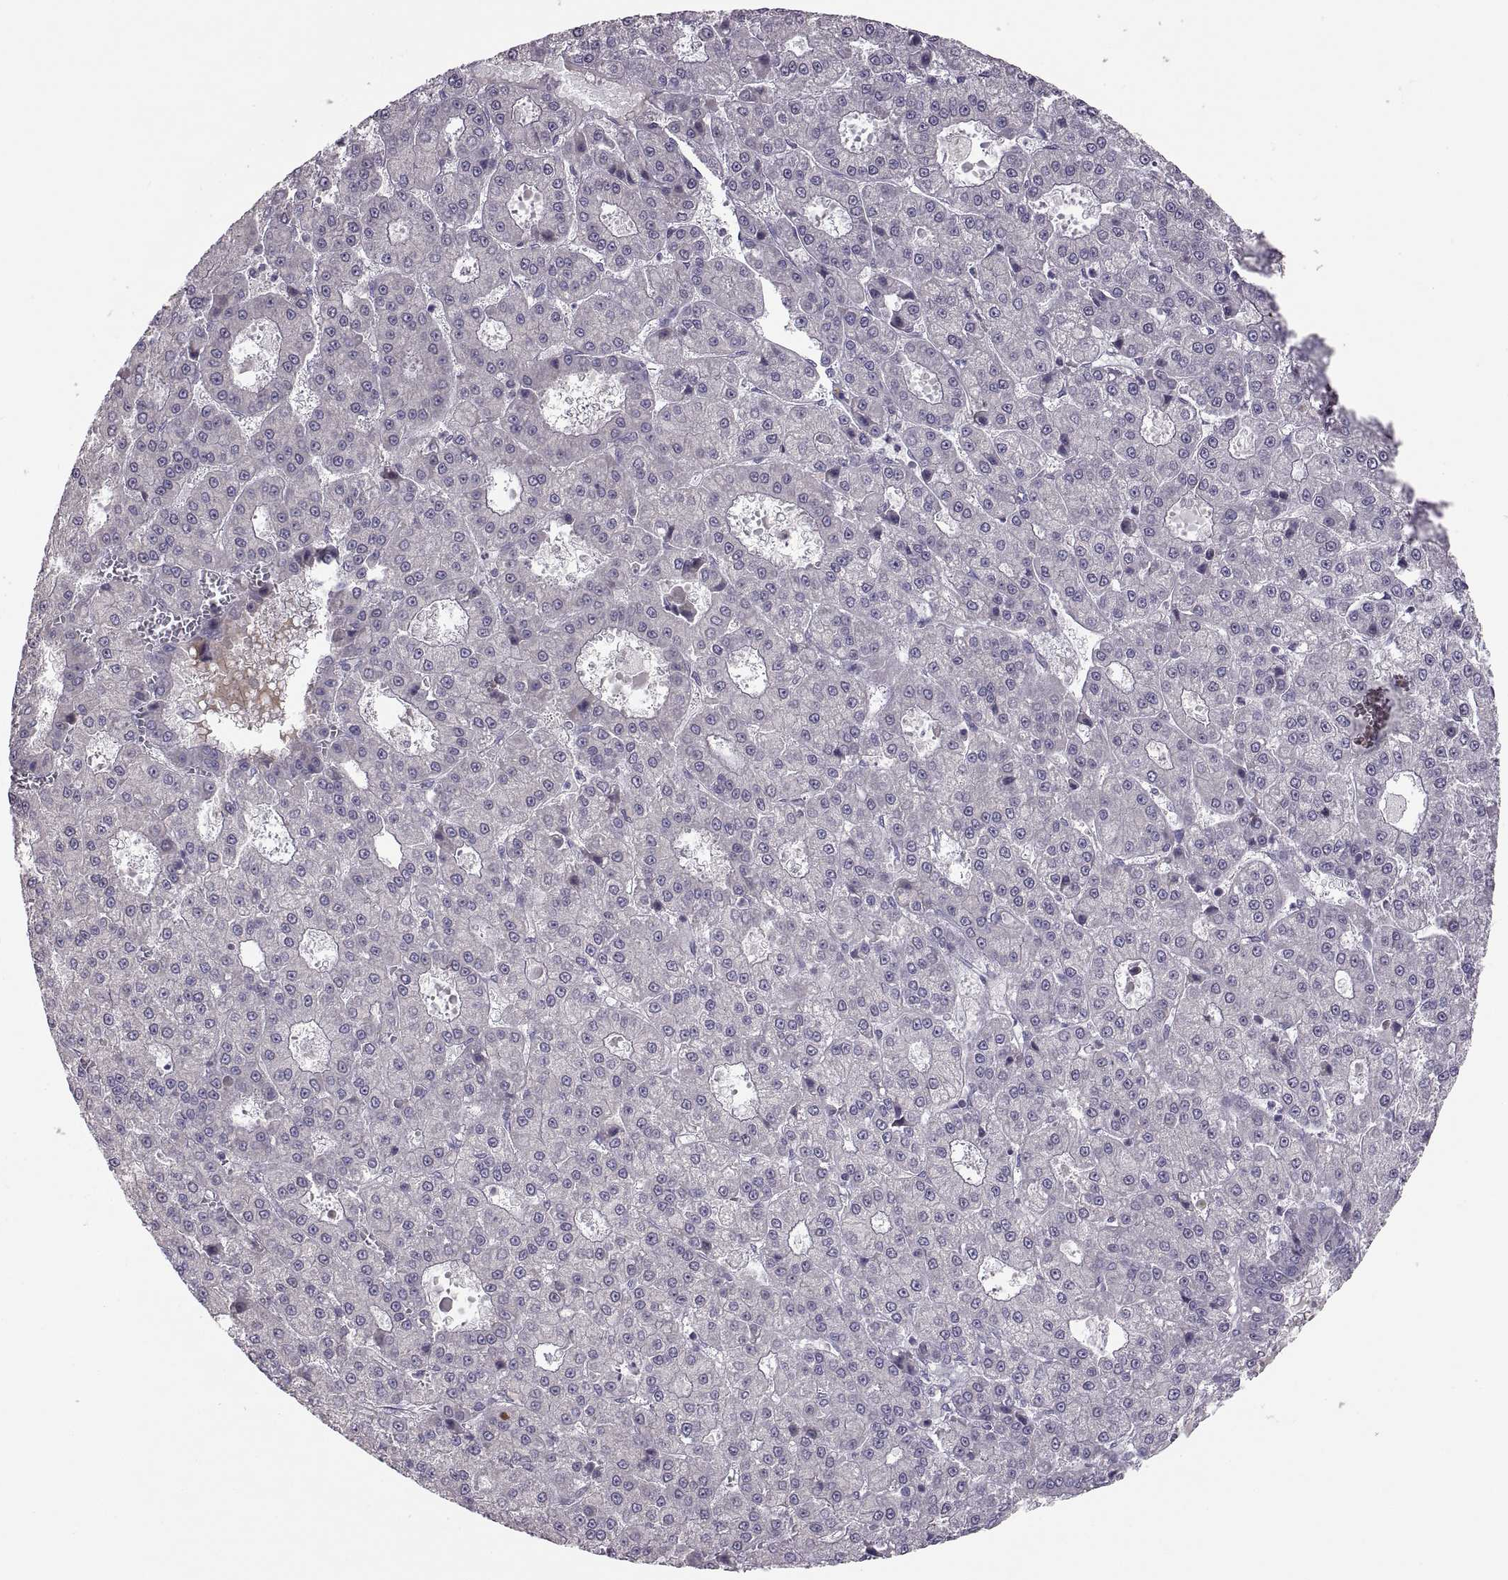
{"staining": {"intensity": "negative", "quantity": "none", "location": "none"}, "tissue": "liver cancer", "cell_type": "Tumor cells", "image_type": "cancer", "snomed": [{"axis": "morphology", "description": "Carcinoma, Hepatocellular, NOS"}, {"axis": "topography", "description": "Liver"}], "caption": "Tumor cells are negative for brown protein staining in liver cancer (hepatocellular carcinoma).", "gene": "ACSBG2", "patient": {"sex": "male", "age": 70}}